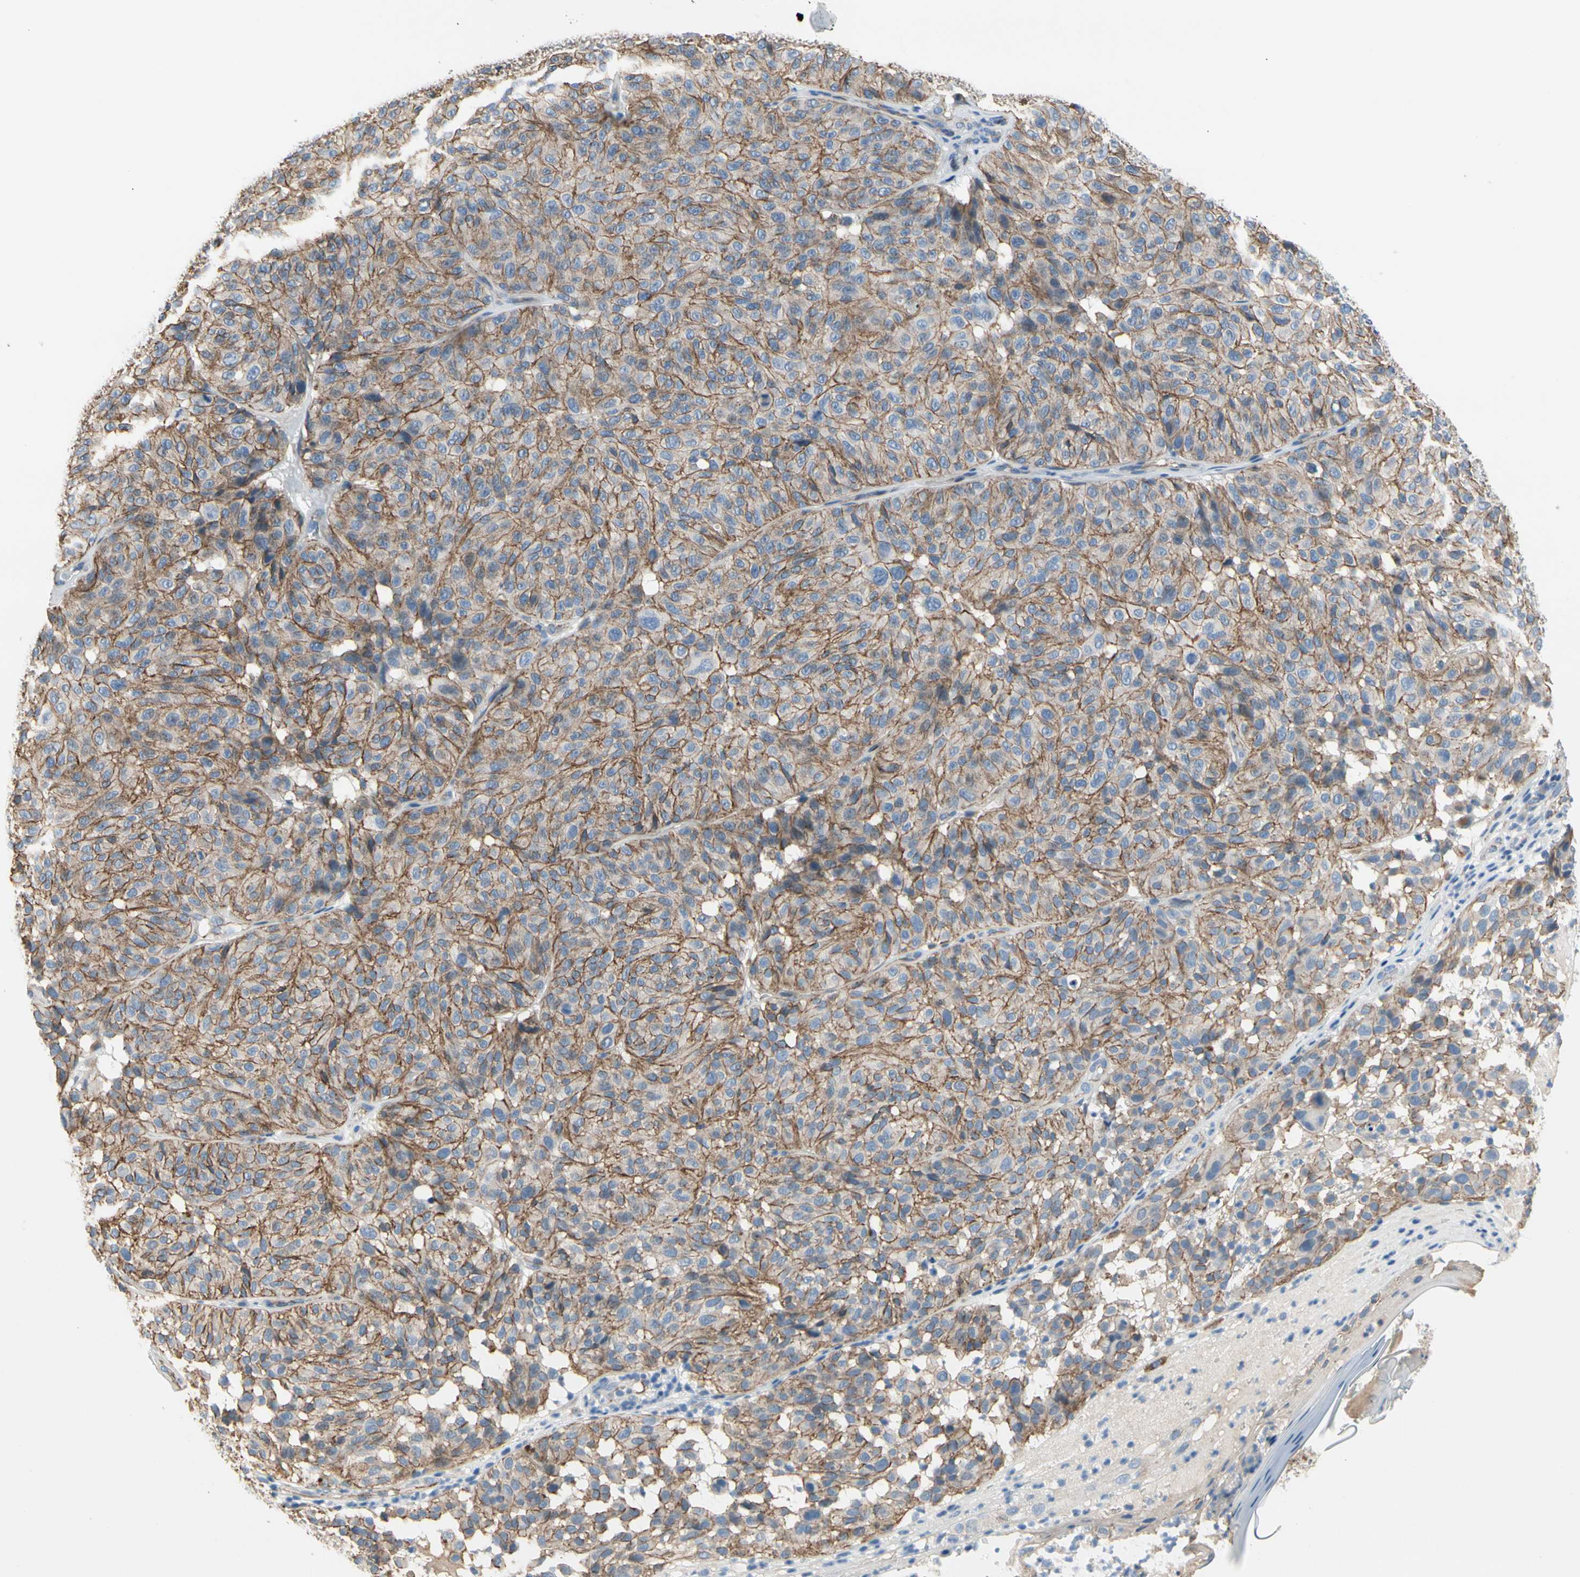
{"staining": {"intensity": "moderate", "quantity": "25%-75%", "location": "cytoplasmic/membranous"}, "tissue": "melanoma", "cell_type": "Tumor cells", "image_type": "cancer", "snomed": [{"axis": "morphology", "description": "Malignant melanoma, NOS"}, {"axis": "topography", "description": "Skin"}], "caption": "Human malignant melanoma stained with a brown dye reveals moderate cytoplasmic/membranous positive expression in approximately 25%-75% of tumor cells.", "gene": "LGR6", "patient": {"sex": "female", "age": 46}}